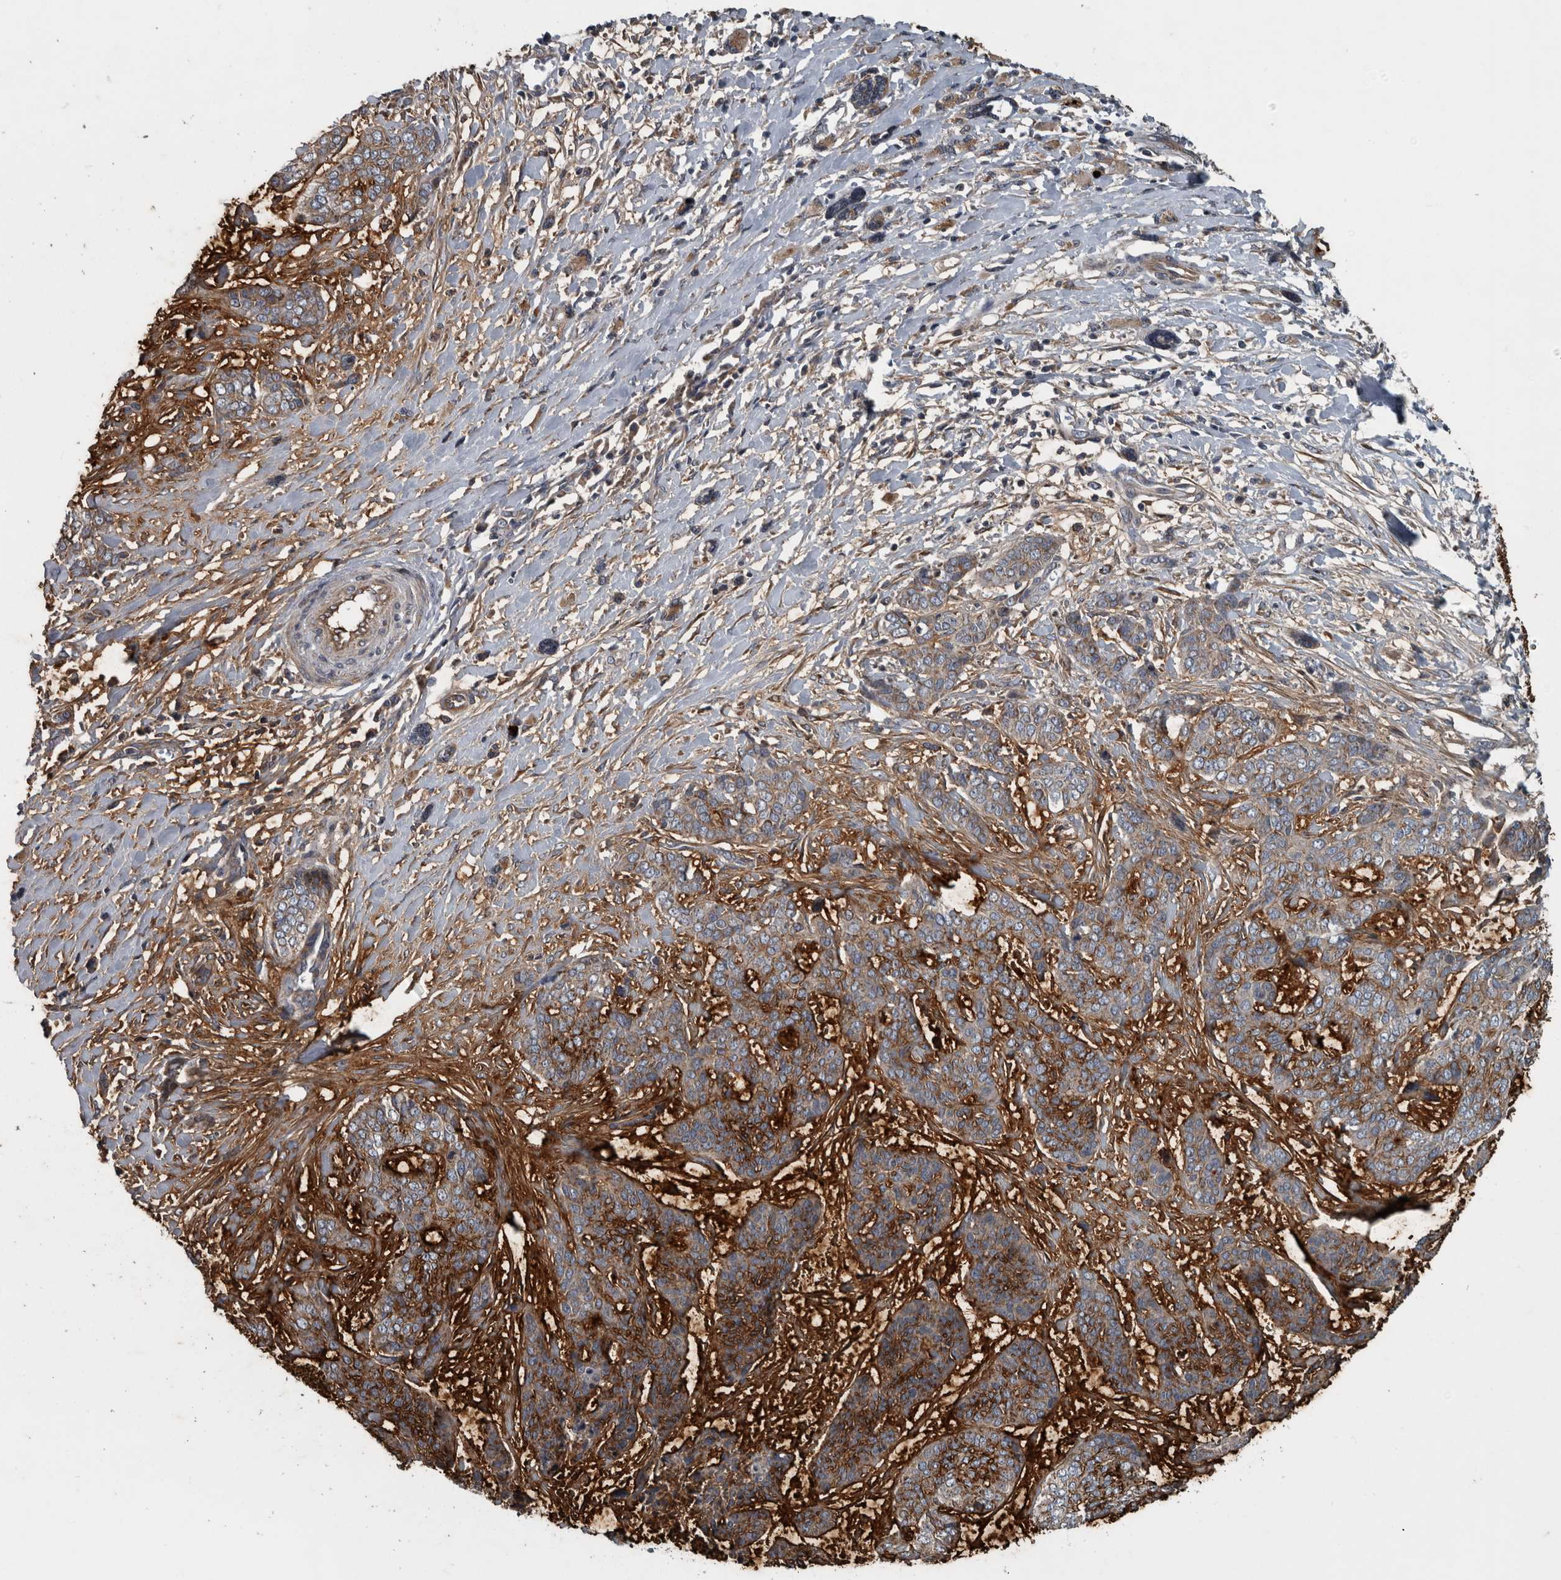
{"staining": {"intensity": "moderate", "quantity": "25%-75%", "location": "cytoplasmic/membranous"}, "tissue": "skin cancer", "cell_type": "Tumor cells", "image_type": "cancer", "snomed": [{"axis": "morphology", "description": "Basal cell carcinoma"}, {"axis": "topography", "description": "Skin"}], "caption": "Protein positivity by immunohistochemistry demonstrates moderate cytoplasmic/membranous staining in approximately 25%-75% of tumor cells in basal cell carcinoma (skin).", "gene": "EXOC8", "patient": {"sex": "female", "age": 64}}